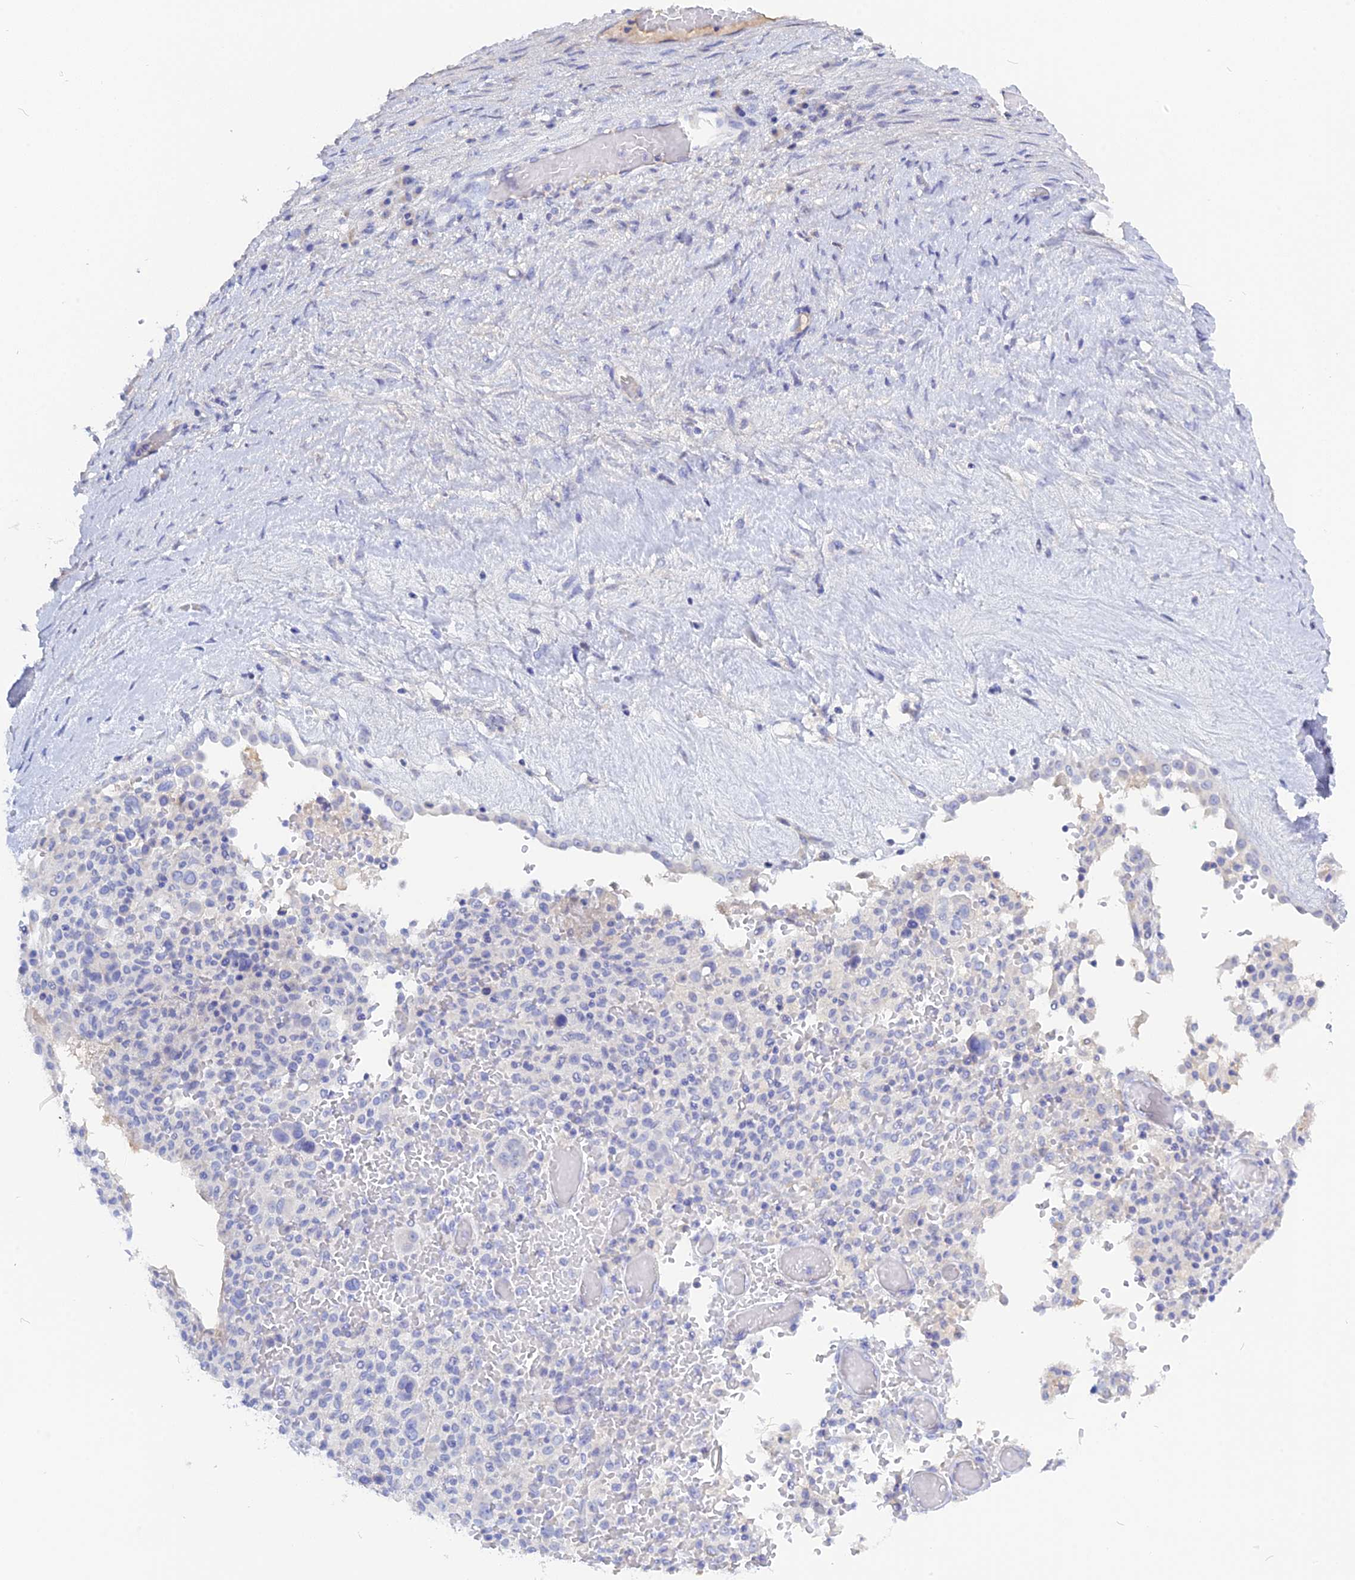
{"staining": {"intensity": "negative", "quantity": "none", "location": "none"}, "tissue": "ovarian cancer", "cell_type": "Tumor cells", "image_type": "cancer", "snomed": [{"axis": "morphology", "description": "Cystadenocarcinoma, serous, NOS"}, {"axis": "topography", "description": "Ovary"}], "caption": "This is a photomicrograph of immunohistochemistry (IHC) staining of serous cystadenocarcinoma (ovarian), which shows no positivity in tumor cells.", "gene": "ADGRA1", "patient": {"sex": "female", "age": 56}}